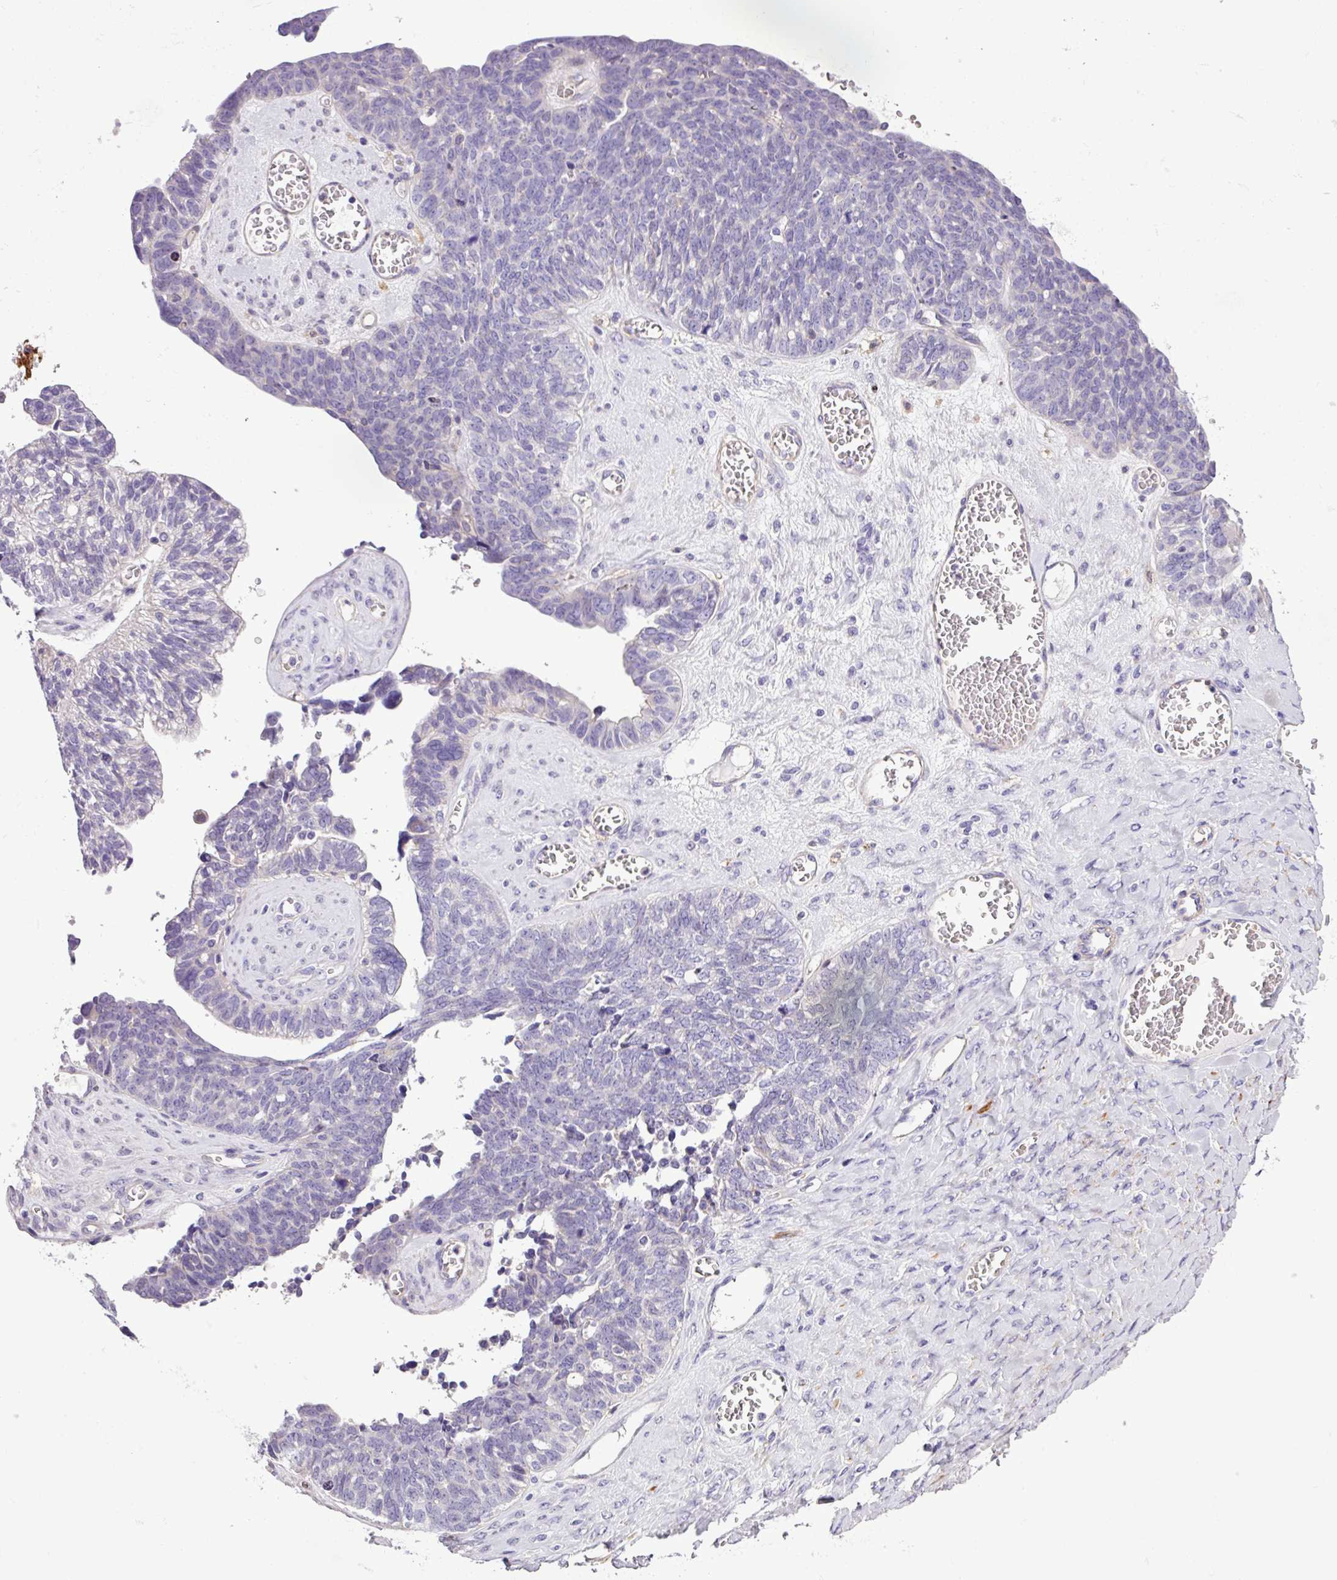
{"staining": {"intensity": "negative", "quantity": "none", "location": "none"}, "tissue": "ovarian cancer", "cell_type": "Tumor cells", "image_type": "cancer", "snomed": [{"axis": "morphology", "description": "Cystadenocarcinoma, serous, NOS"}, {"axis": "topography", "description": "Ovary"}], "caption": "IHC micrograph of neoplastic tissue: ovarian cancer stained with DAB demonstrates no significant protein expression in tumor cells. (Brightfield microscopy of DAB immunohistochemistry (IHC) at high magnification).", "gene": "C11orf91", "patient": {"sex": "female", "age": 79}}